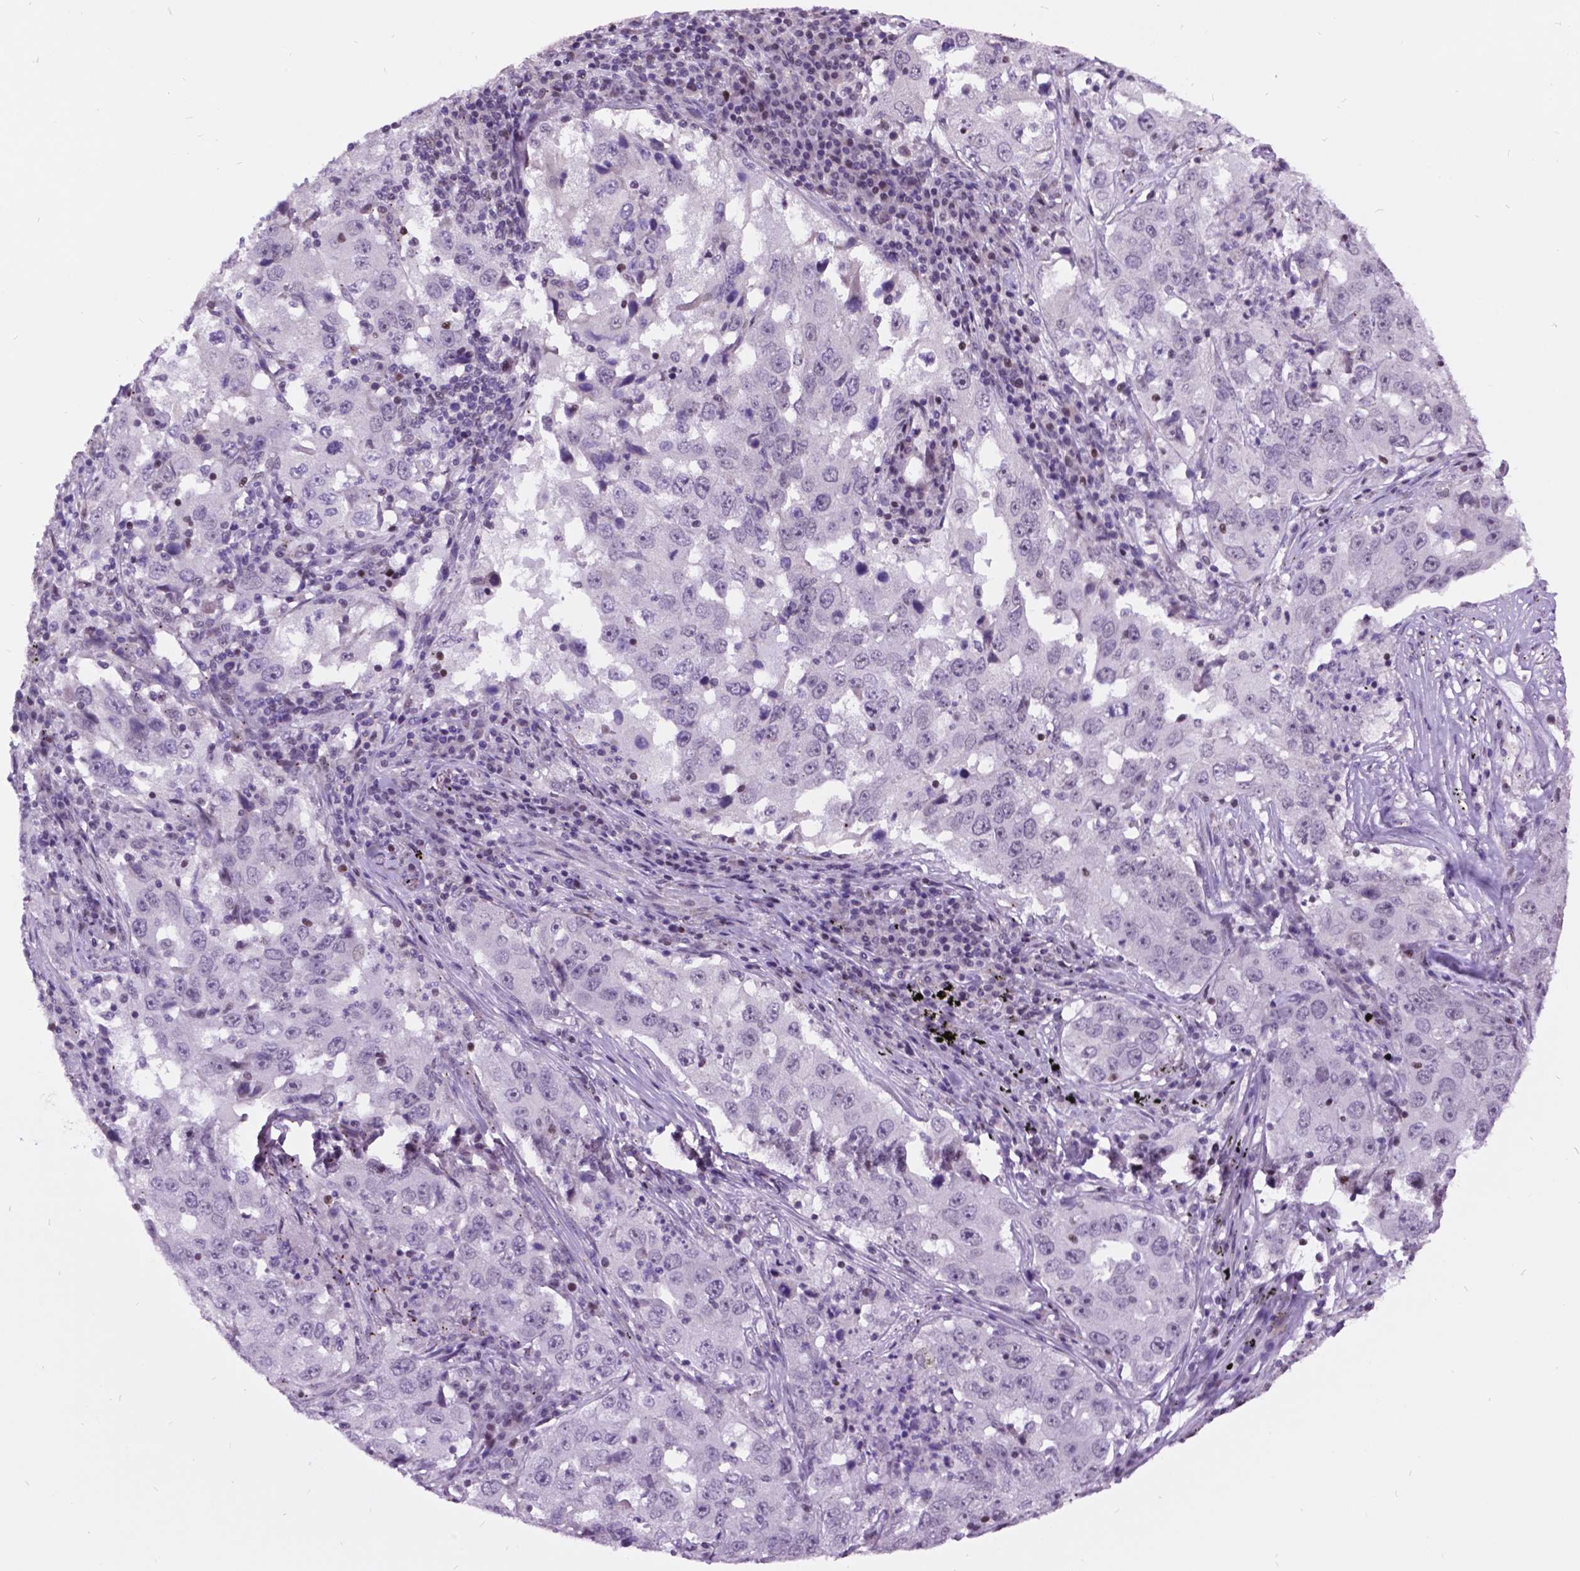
{"staining": {"intensity": "negative", "quantity": "none", "location": "none"}, "tissue": "lung cancer", "cell_type": "Tumor cells", "image_type": "cancer", "snomed": [{"axis": "morphology", "description": "Adenocarcinoma, NOS"}, {"axis": "topography", "description": "Lung"}], "caption": "The histopathology image shows no staining of tumor cells in lung cancer (adenocarcinoma). The staining was performed using DAB (3,3'-diaminobenzidine) to visualize the protein expression in brown, while the nuclei were stained in blue with hematoxylin (Magnification: 20x).", "gene": "DPF3", "patient": {"sex": "male", "age": 73}}